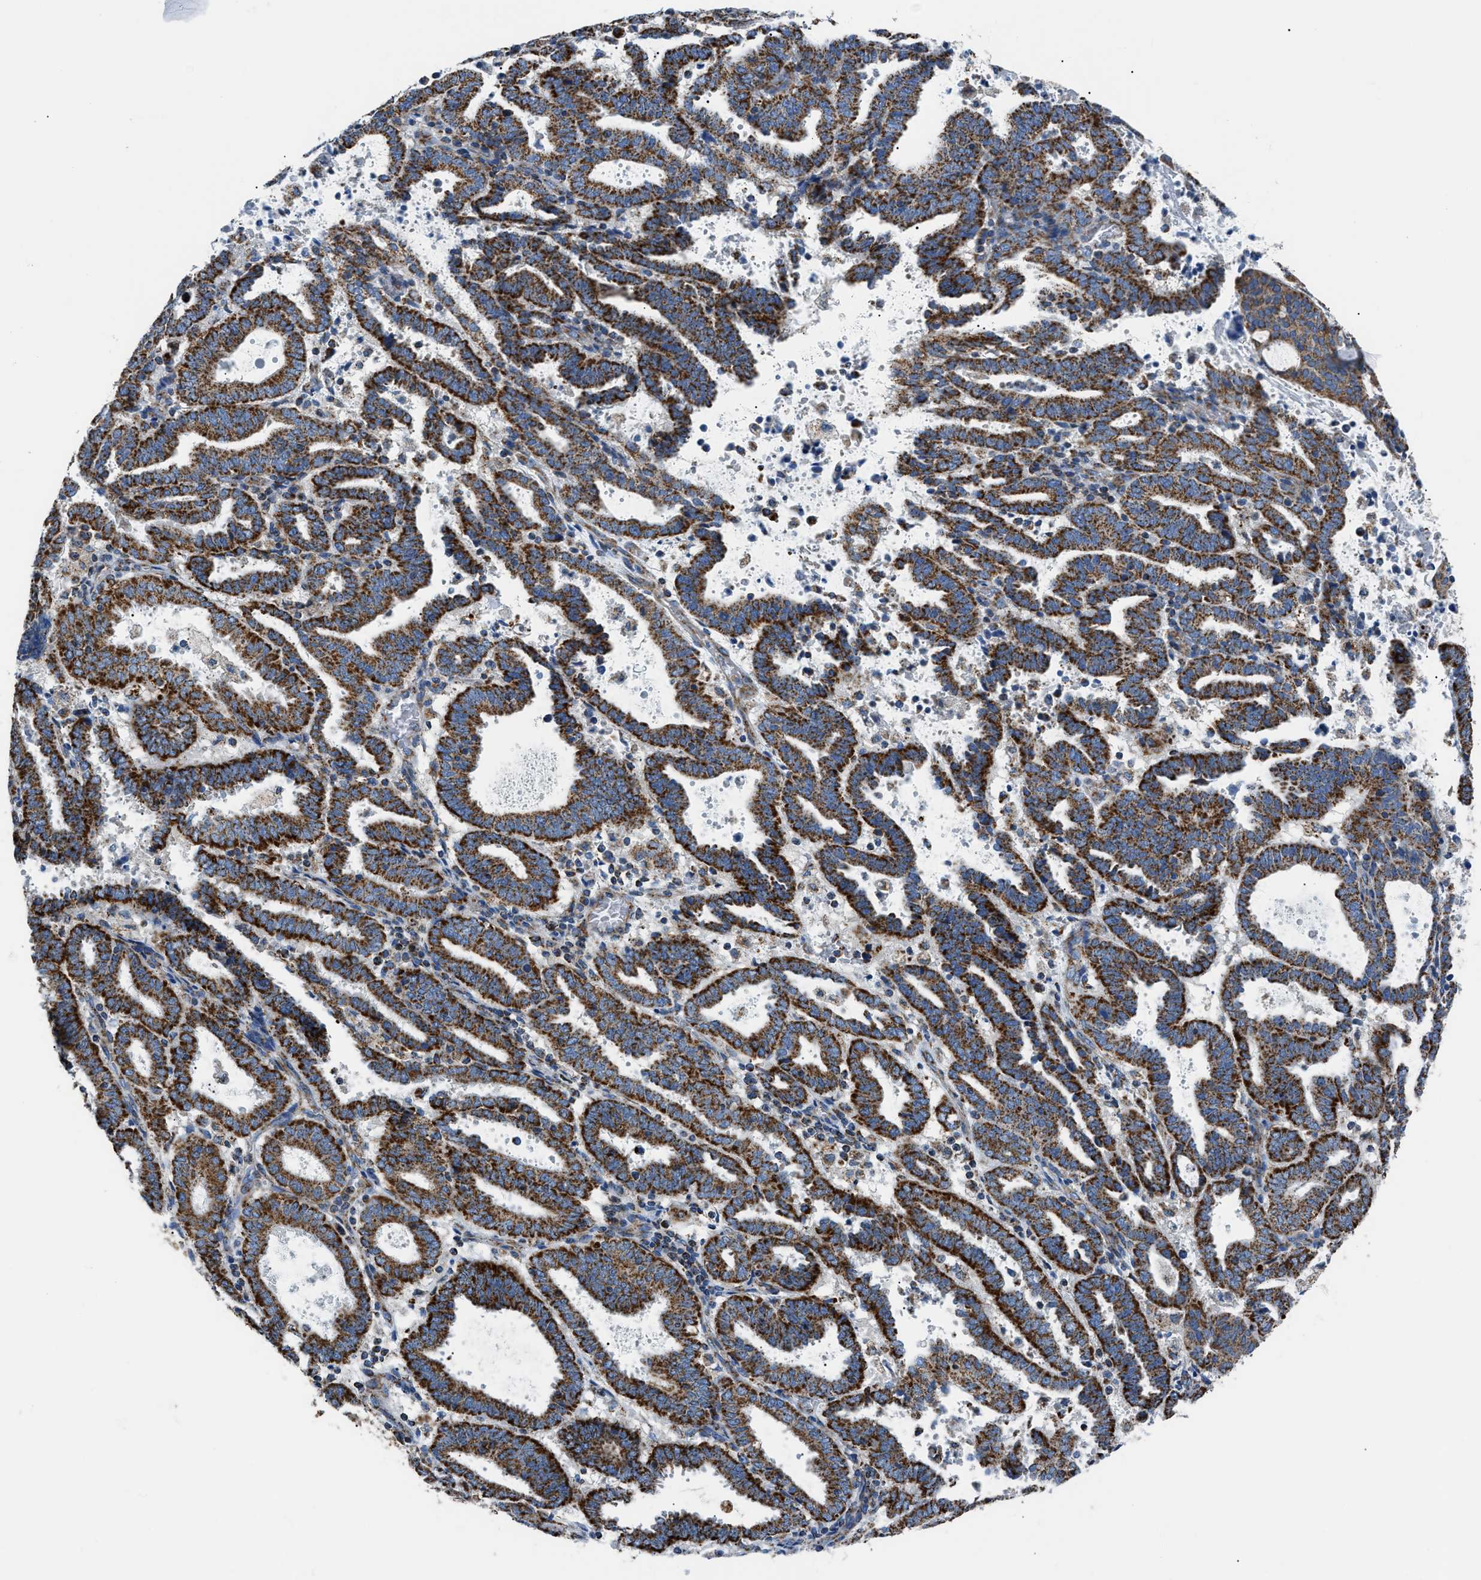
{"staining": {"intensity": "strong", "quantity": ">75%", "location": "cytoplasmic/membranous"}, "tissue": "endometrial cancer", "cell_type": "Tumor cells", "image_type": "cancer", "snomed": [{"axis": "morphology", "description": "Adenocarcinoma, NOS"}, {"axis": "topography", "description": "Uterus"}], "caption": "Brown immunohistochemical staining in endometrial adenocarcinoma exhibits strong cytoplasmic/membranous staining in about >75% of tumor cells. The protein is shown in brown color, while the nuclei are stained blue.", "gene": "PHB2", "patient": {"sex": "female", "age": 83}}